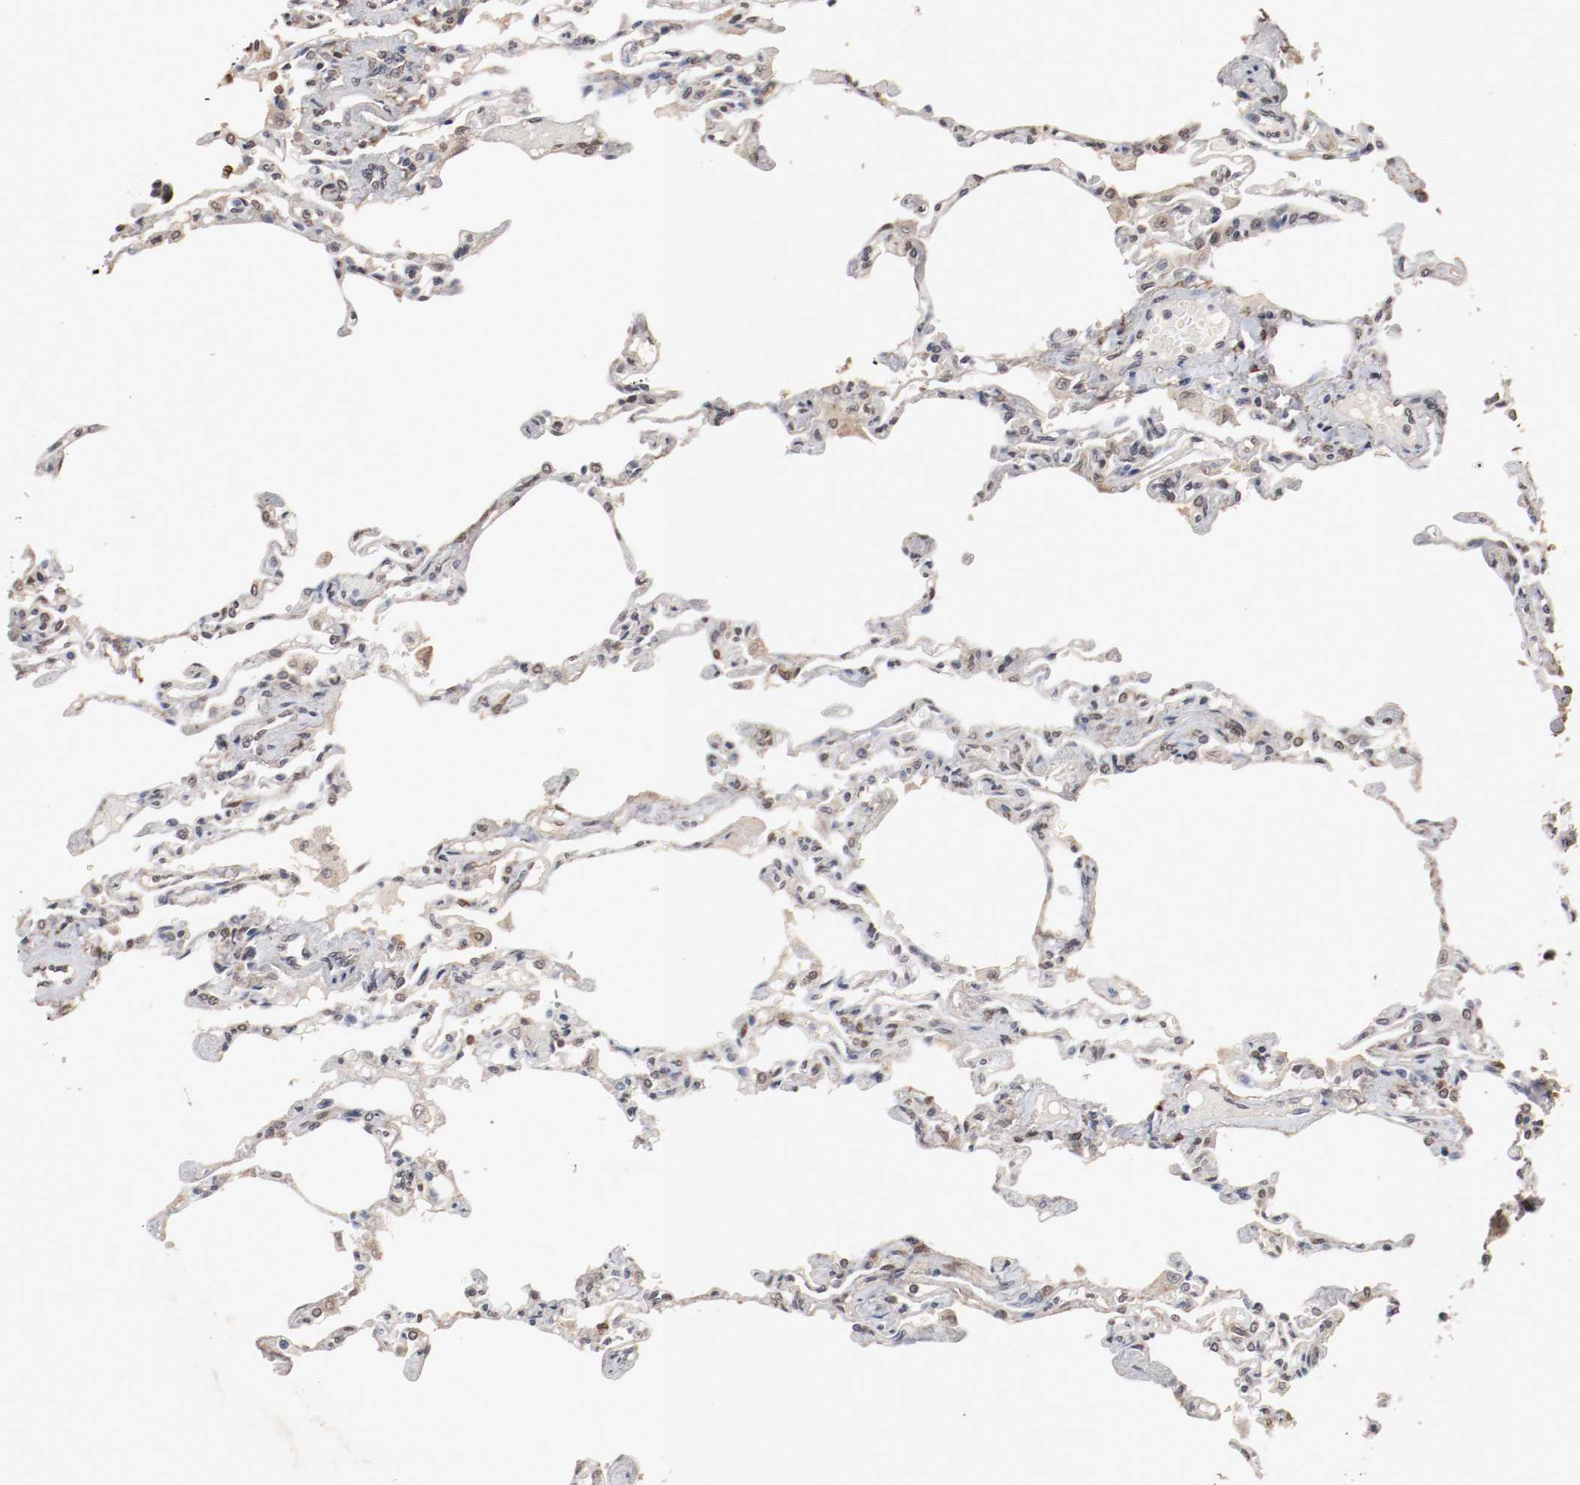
{"staining": {"intensity": "weak", "quantity": "25%-75%", "location": "cytoplasmic/membranous,nuclear"}, "tissue": "lung", "cell_type": "Alveolar cells", "image_type": "normal", "snomed": [{"axis": "morphology", "description": "Normal tissue, NOS"}, {"axis": "topography", "description": "Lung"}], "caption": "Alveolar cells display low levels of weak cytoplasmic/membranous,nuclear staining in about 25%-75% of cells in benign lung.", "gene": "WASL", "patient": {"sex": "male", "age": 21}}